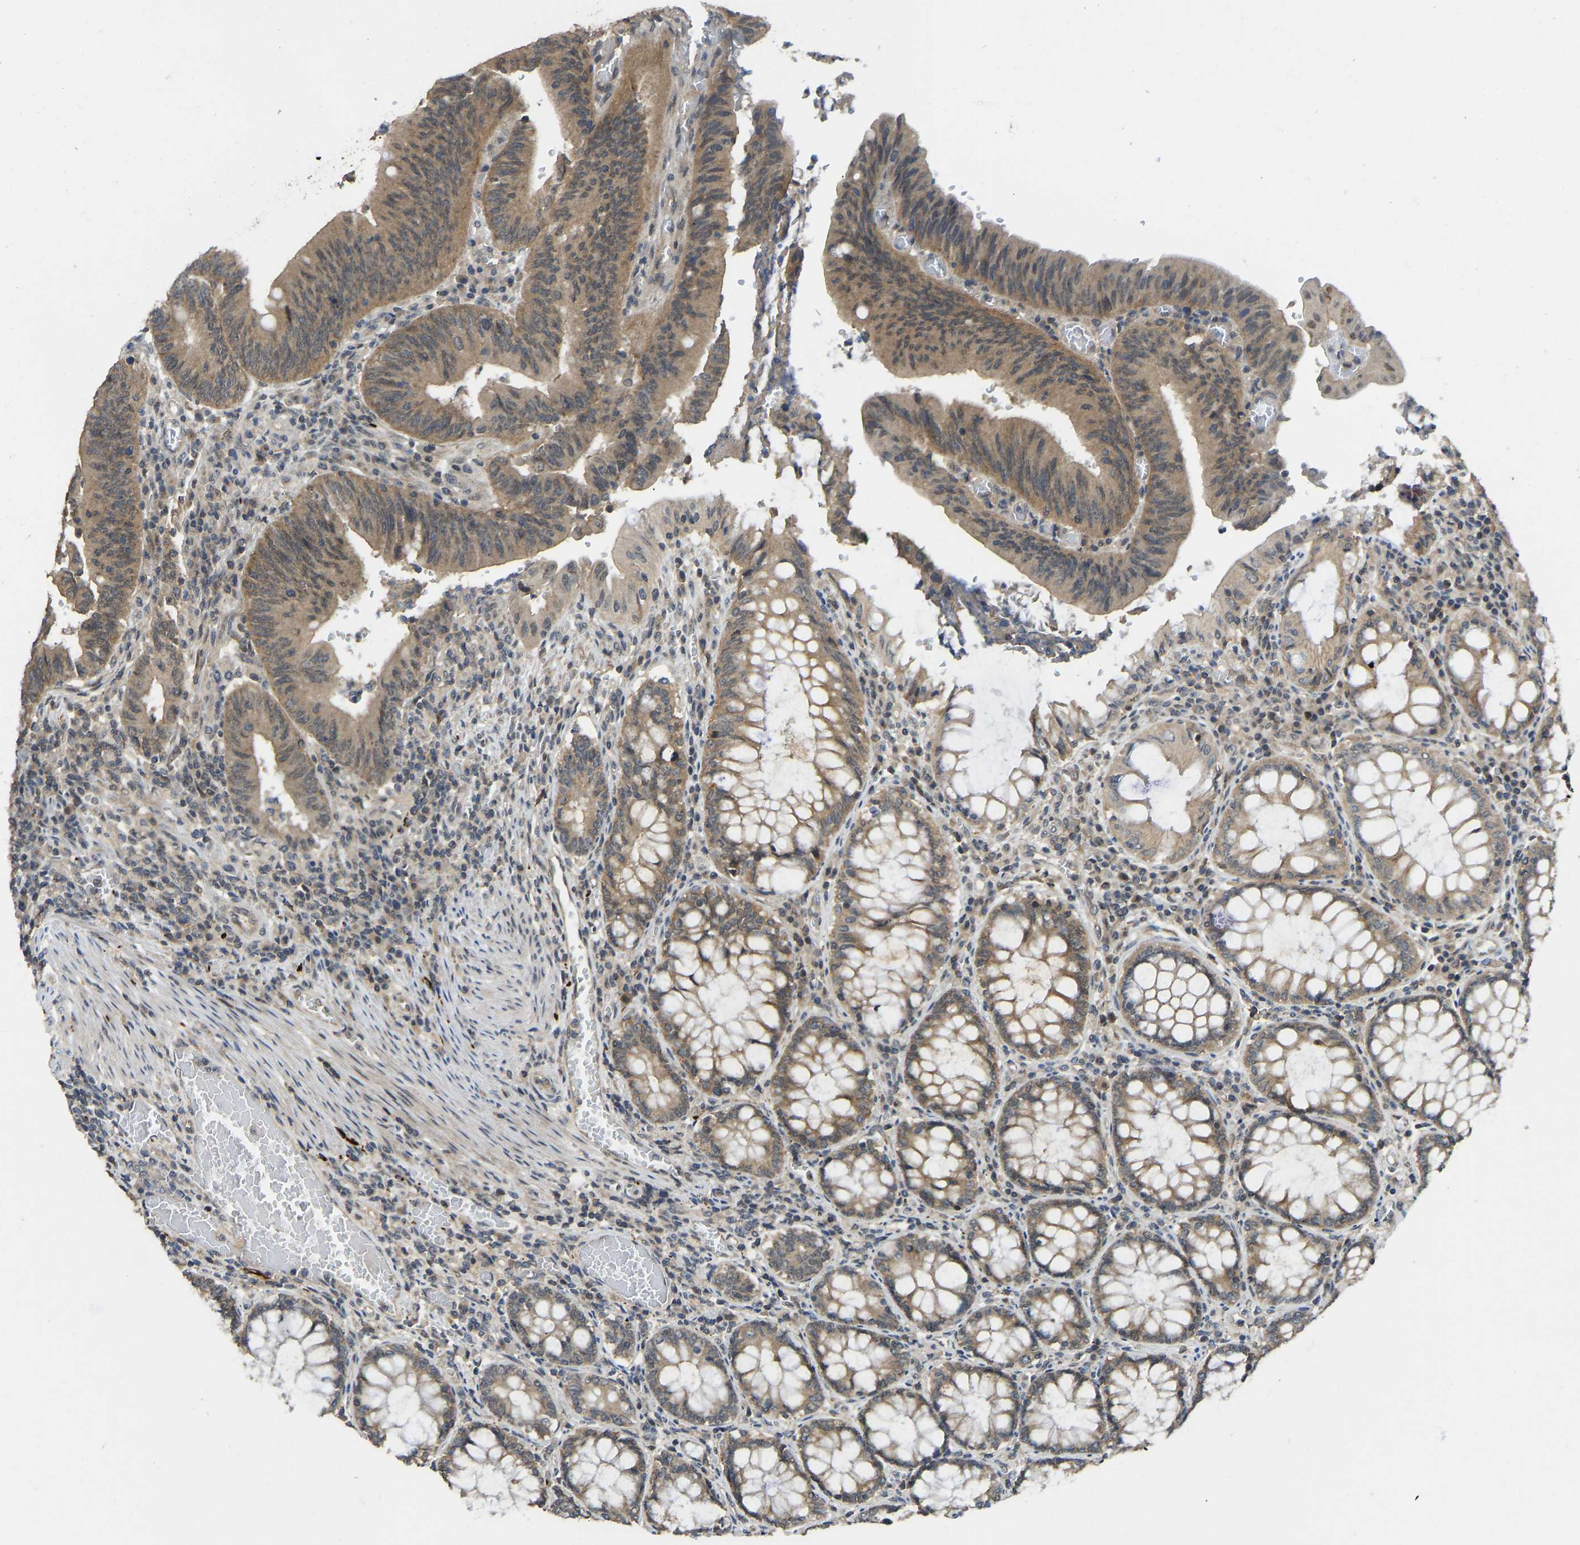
{"staining": {"intensity": "moderate", "quantity": ">75%", "location": "cytoplasmic/membranous"}, "tissue": "colorectal cancer", "cell_type": "Tumor cells", "image_type": "cancer", "snomed": [{"axis": "morphology", "description": "Normal tissue, NOS"}, {"axis": "morphology", "description": "Adenocarcinoma, NOS"}, {"axis": "topography", "description": "Rectum"}], "caption": "Colorectal adenocarcinoma was stained to show a protein in brown. There is medium levels of moderate cytoplasmic/membranous staining in approximately >75% of tumor cells.", "gene": "NDRG3", "patient": {"sex": "female", "age": 66}}